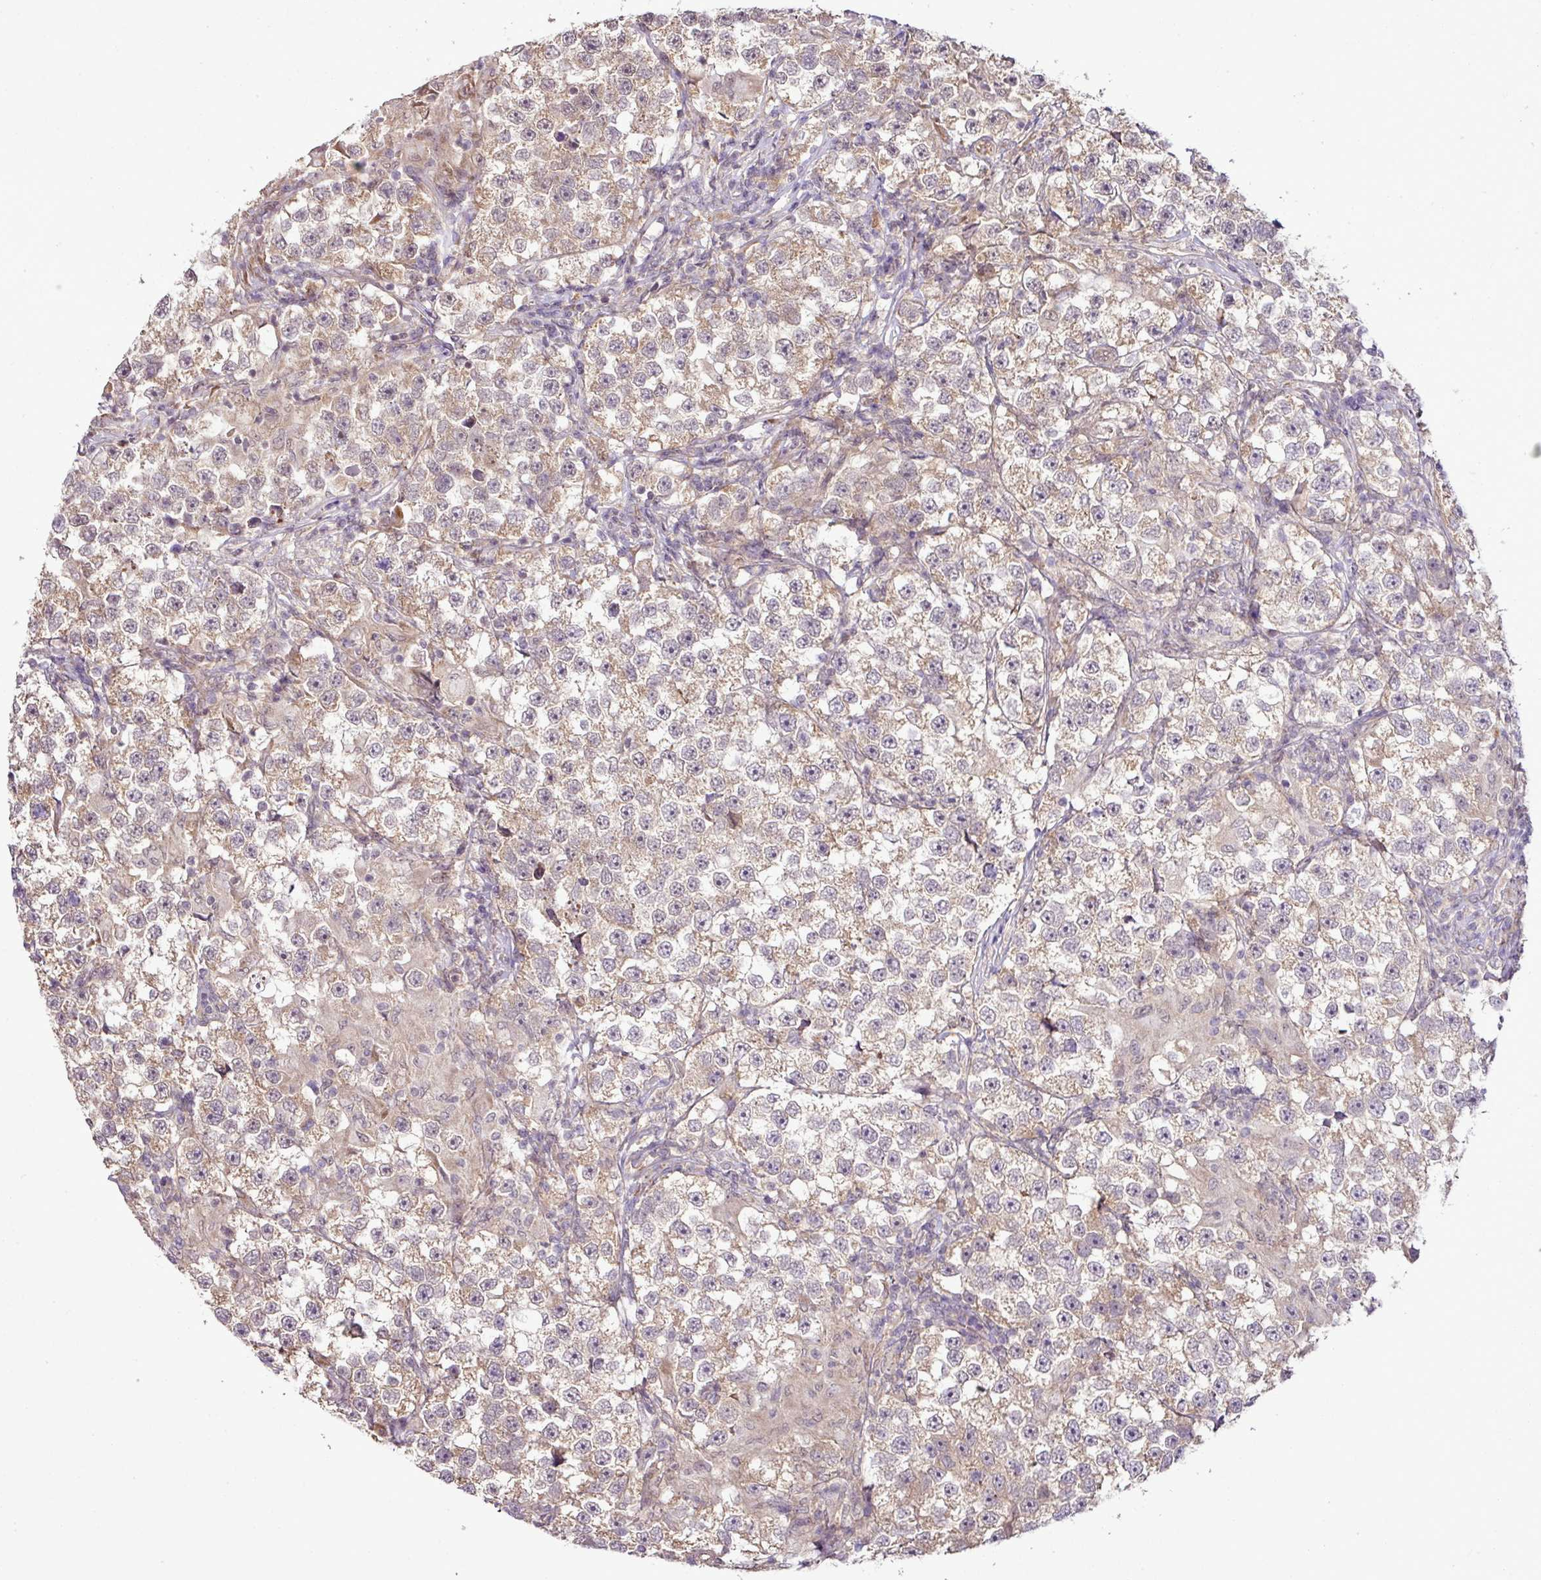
{"staining": {"intensity": "weak", "quantity": ">75%", "location": "cytoplasmic/membranous"}, "tissue": "testis cancer", "cell_type": "Tumor cells", "image_type": "cancer", "snomed": [{"axis": "morphology", "description": "Seminoma, NOS"}, {"axis": "topography", "description": "Testis"}], "caption": "High-power microscopy captured an IHC photomicrograph of testis seminoma, revealing weak cytoplasmic/membranous positivity in approximately >75% of tumor cells.", "gene": "DNAAF4", "patient": {"sex": "male", "age": 46}}